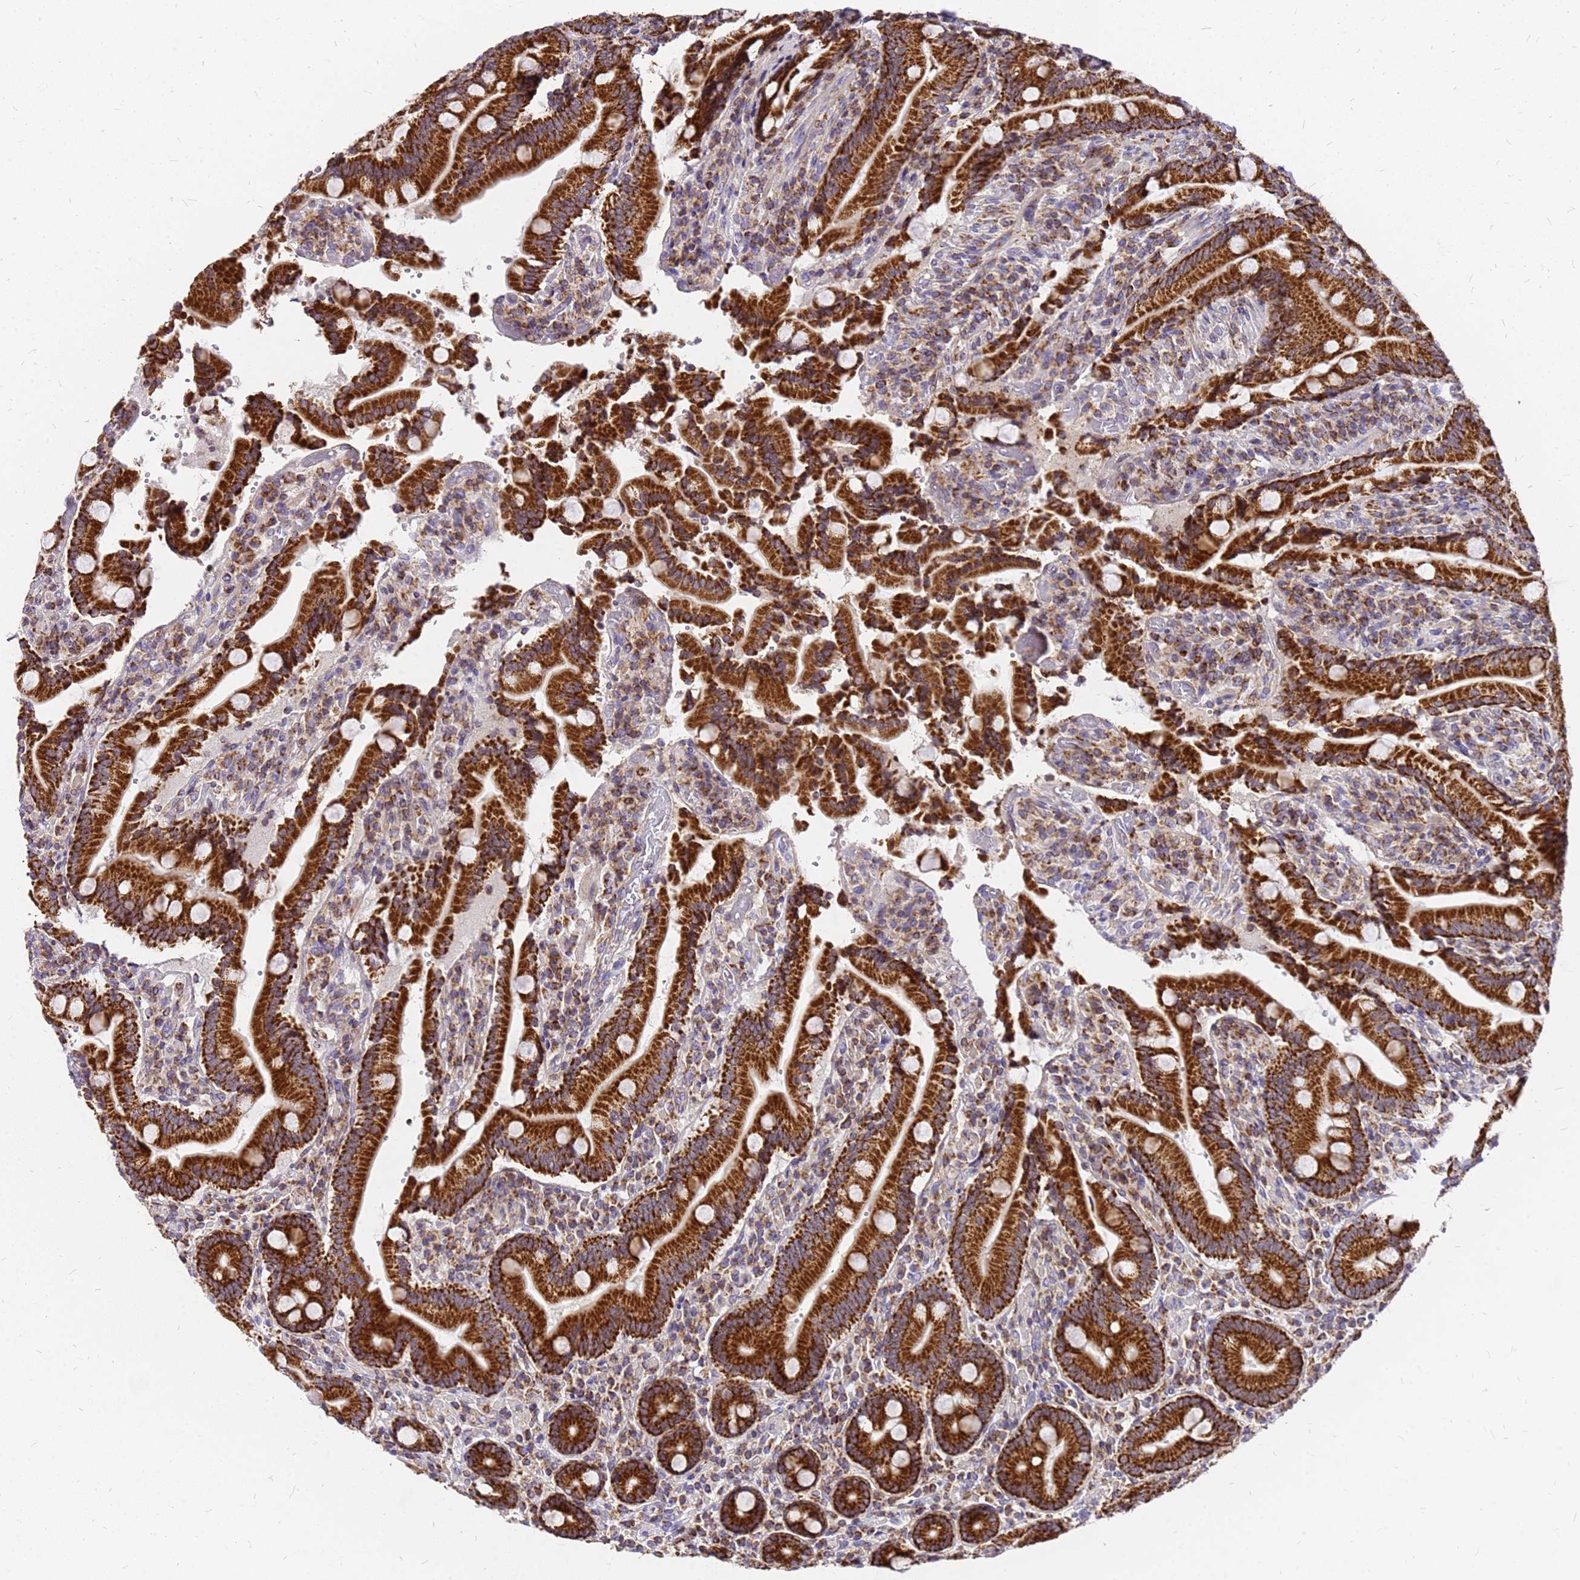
{"staining": {"intensity": "strong", "quantity": ">75%", "location": "cytoplasmic/membranous"}, "tissue": "duodenum", "cell_type": "Glandular cells", "image_type": "normal", "snomed": [{"axis": "morphology", "description": "Normal tissue, NOS"}, {"axis": "topography", "description": "Duodenum"}], "caption": "Strong cytoplasmic/membranous positivity for a protein is identified in about >75% of glandular cells of normal duodenum using IHC.", "gene": "MRPS26", "patient": {"sex": "female", "age": 62}}